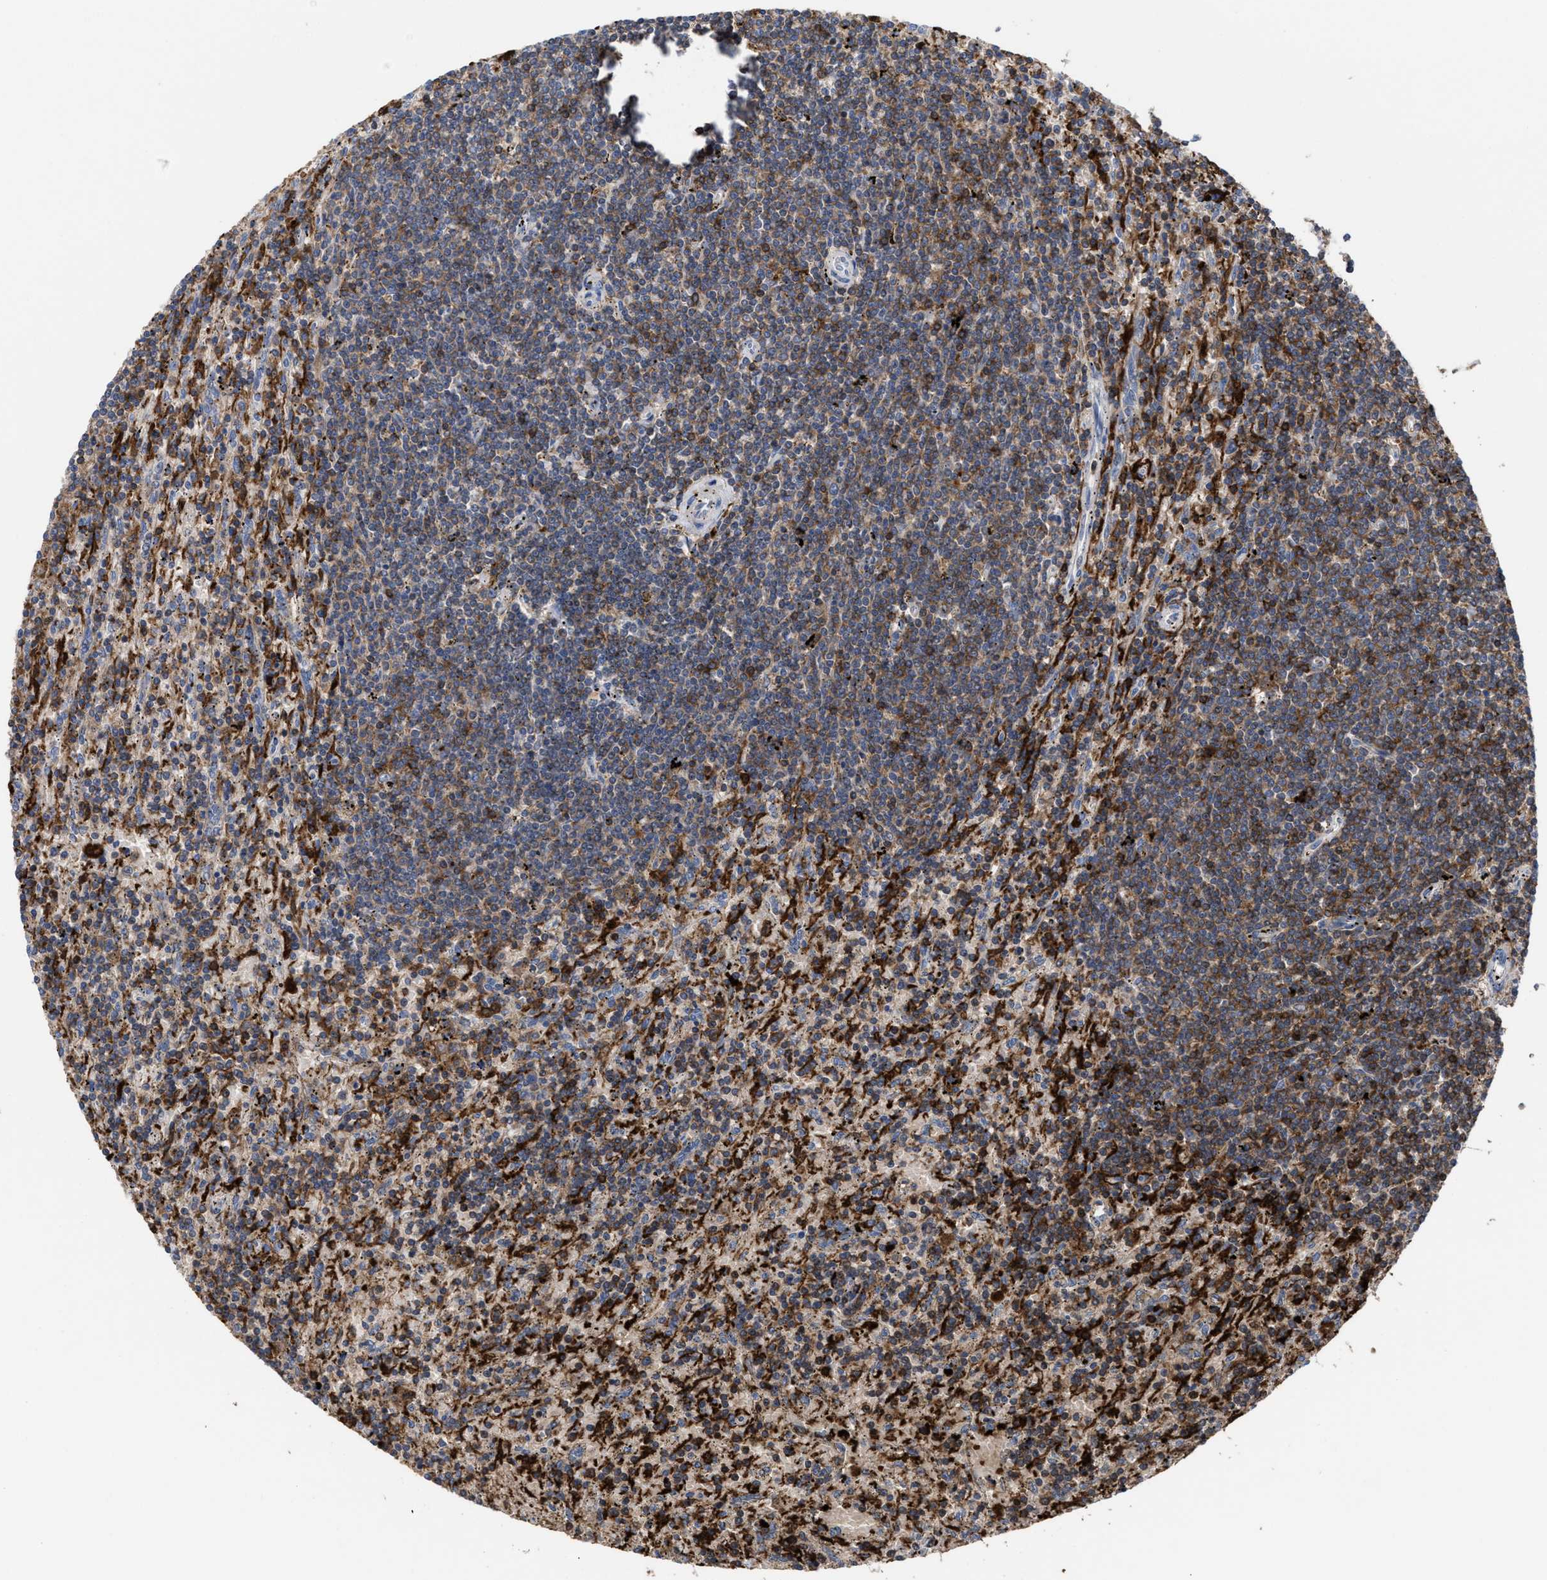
{"staining": {"intensity": "moderate", "quantity": "25%-75%", "location": "cytoplasmic/membranous"}, "tissue": "lymphoma", "cell_type": "Tumor cells", "image_type": "cancer", "snomed": [{"axis": "morphology", "description": "Malignant lymphoma, non-Hodgkin's type, Low grade"}, {"axis": "topography", "description": "Spleen"}], "caption": "Low-grade malignant lymphoma, non-Hodgkin's type was stained to show a protein in brown. There is medium levels of moderate cytoplasmic/membranous staining in approximately 25%-75% of tumor cells. (IHC, brightfield microscopy, high magnification).", "gene": "PTPRE", "patient": {"sex": "male", "age": 76}}